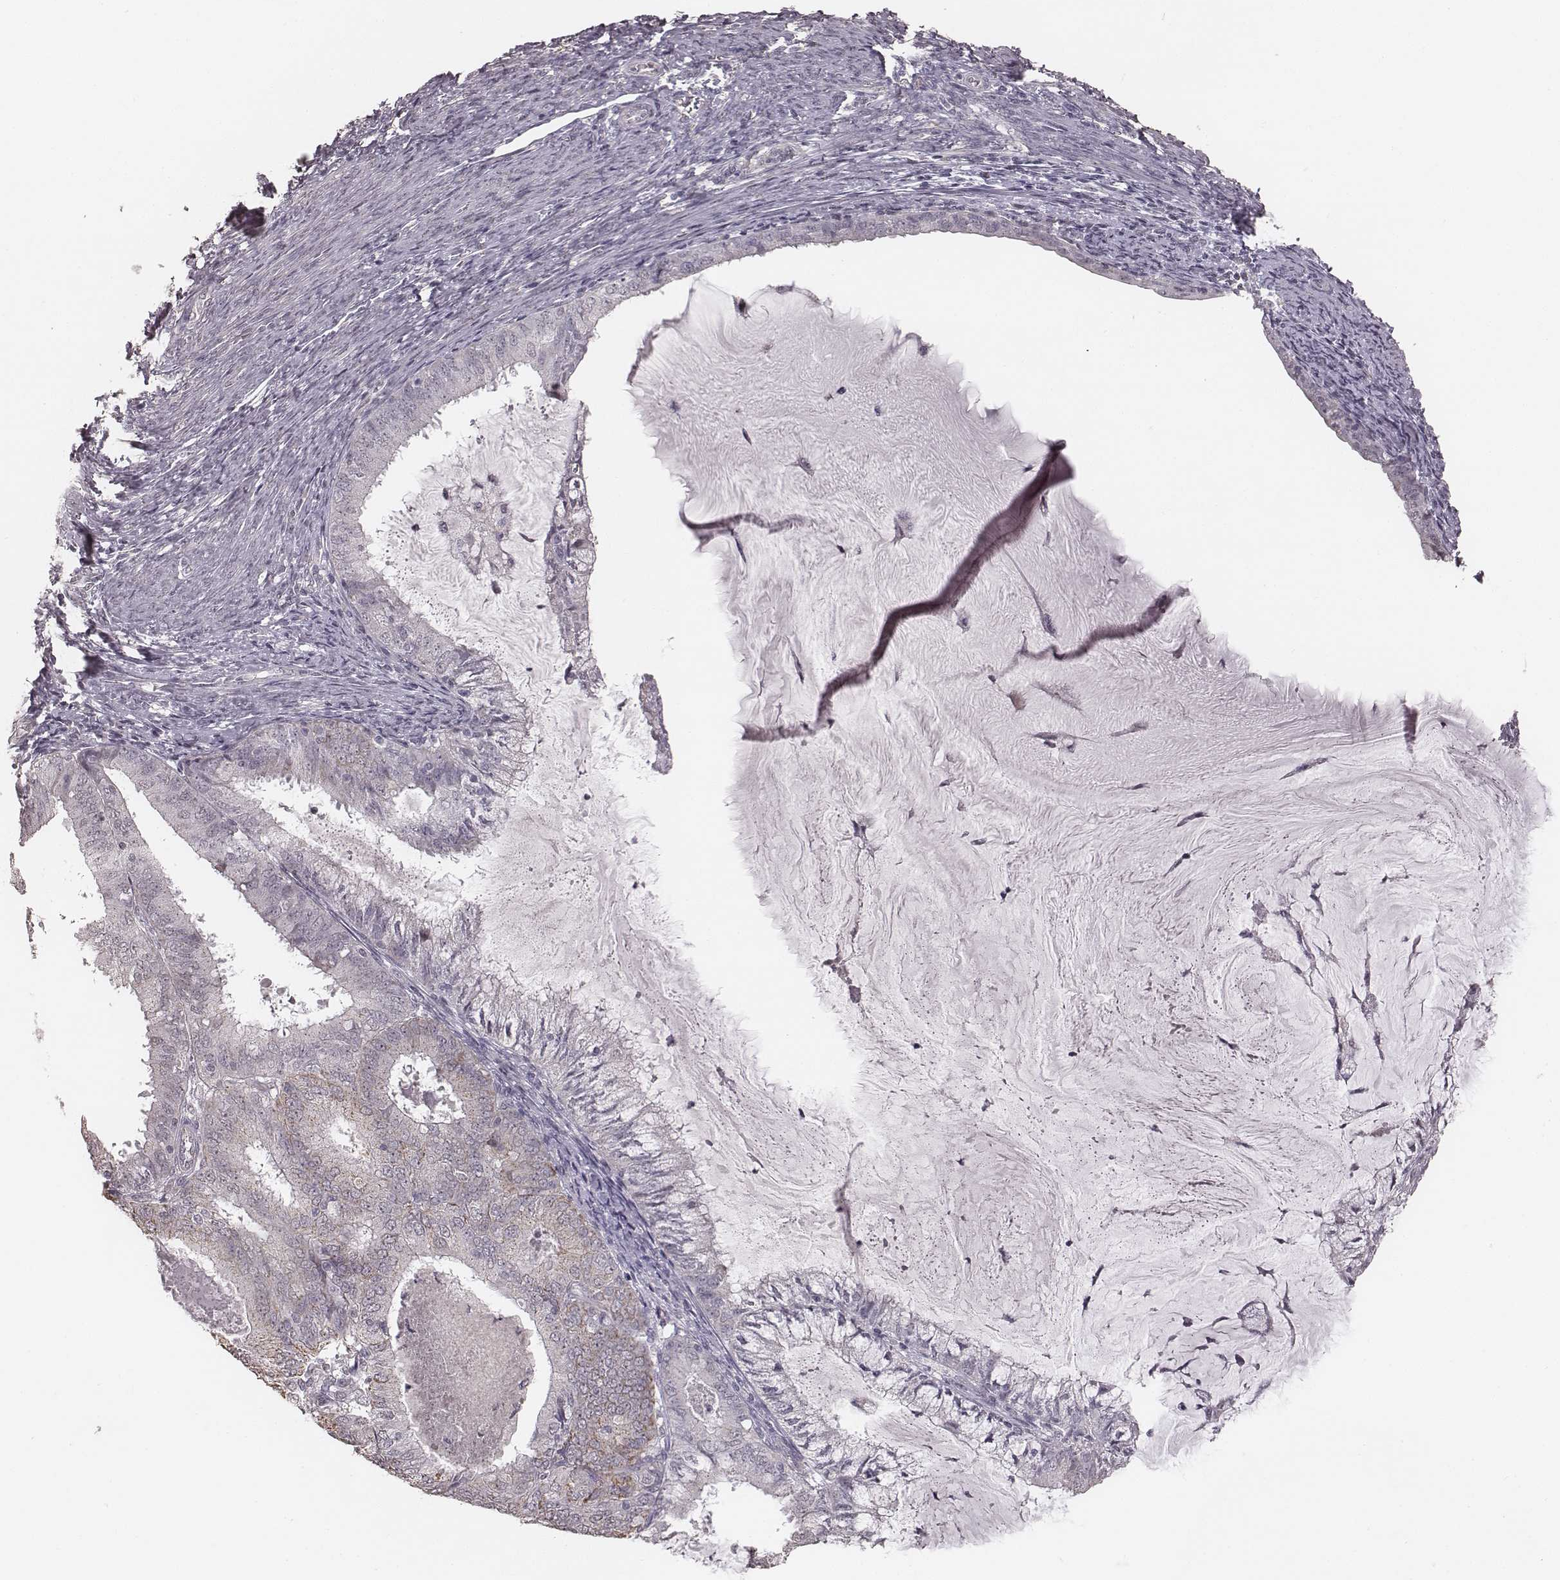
{"staining": {"intensity": "negative", "quantity": "none", "location": "none"}, "tissue": "endometrial cancer", "cell_type": "Tumor cells", "image_type": "cancer", "snomed": [{"axis": "morphology", "description": "Adenocarcinoma, NOS"}, {"axis": "topography", "description": "Endometrium"}], "caption": "Adenocarcinoma (endometrial) stained for a protein using immunohistochemistry reveals no expression tumor cells.", "gene": "SLC7A4", "patient": {"sex": "female", "age": 57}}